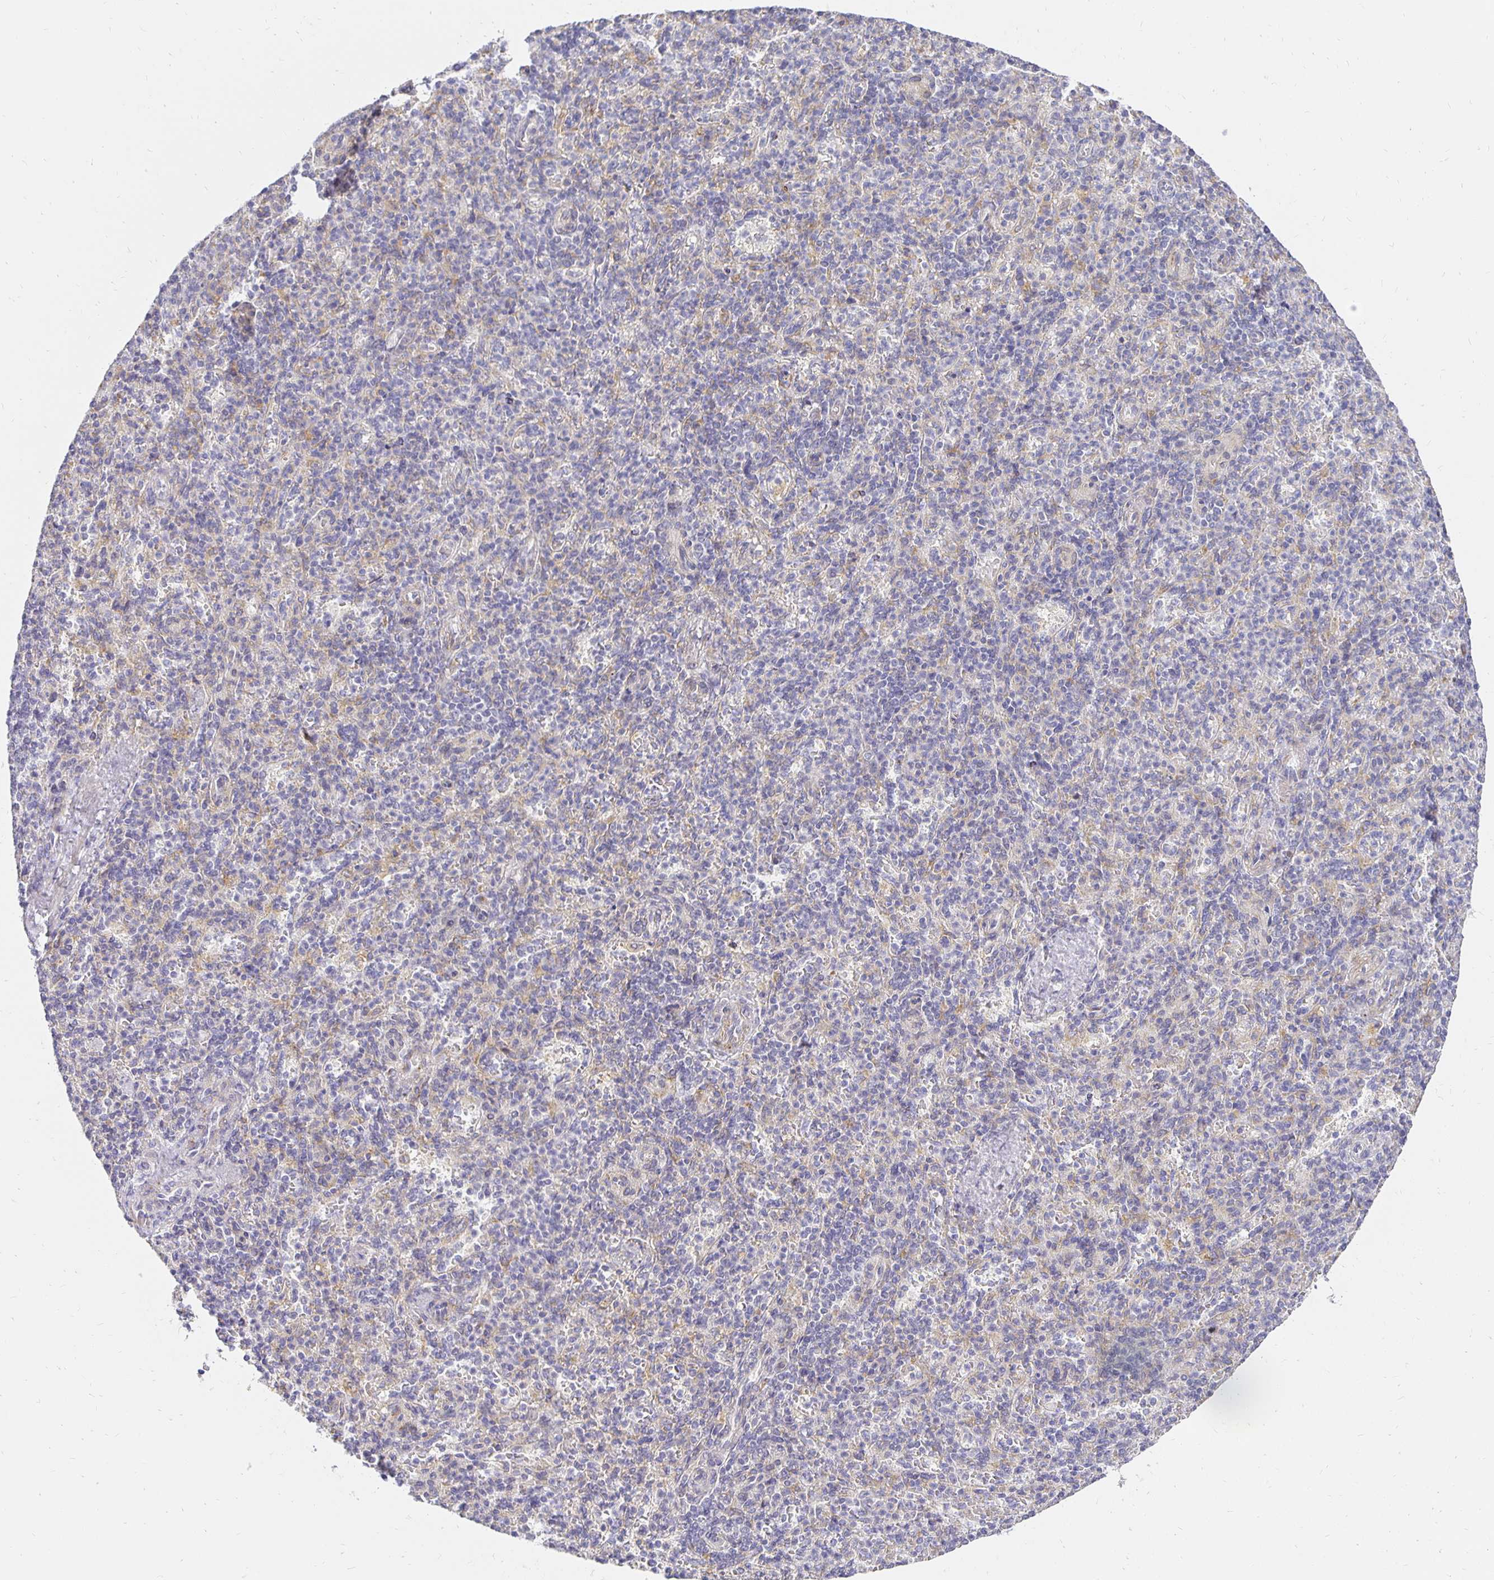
{"staining": {"intensity": "negative", "quantity": "none", "location": "none"}, "tissue": "spleen", "cell_type": "Cells in red pulp", "image_type": "normal", "snomed": [{"axis": "morphology", "description": "Normal tissue, NOS"}, {"axis": "topography", "description": "Spleen"}], "caption": "IHC of unremarkable spleen exhibits no staining in cells in red pulp.", "gene": "PLOD1", "patient": {"sex": "female", "age": 74}}